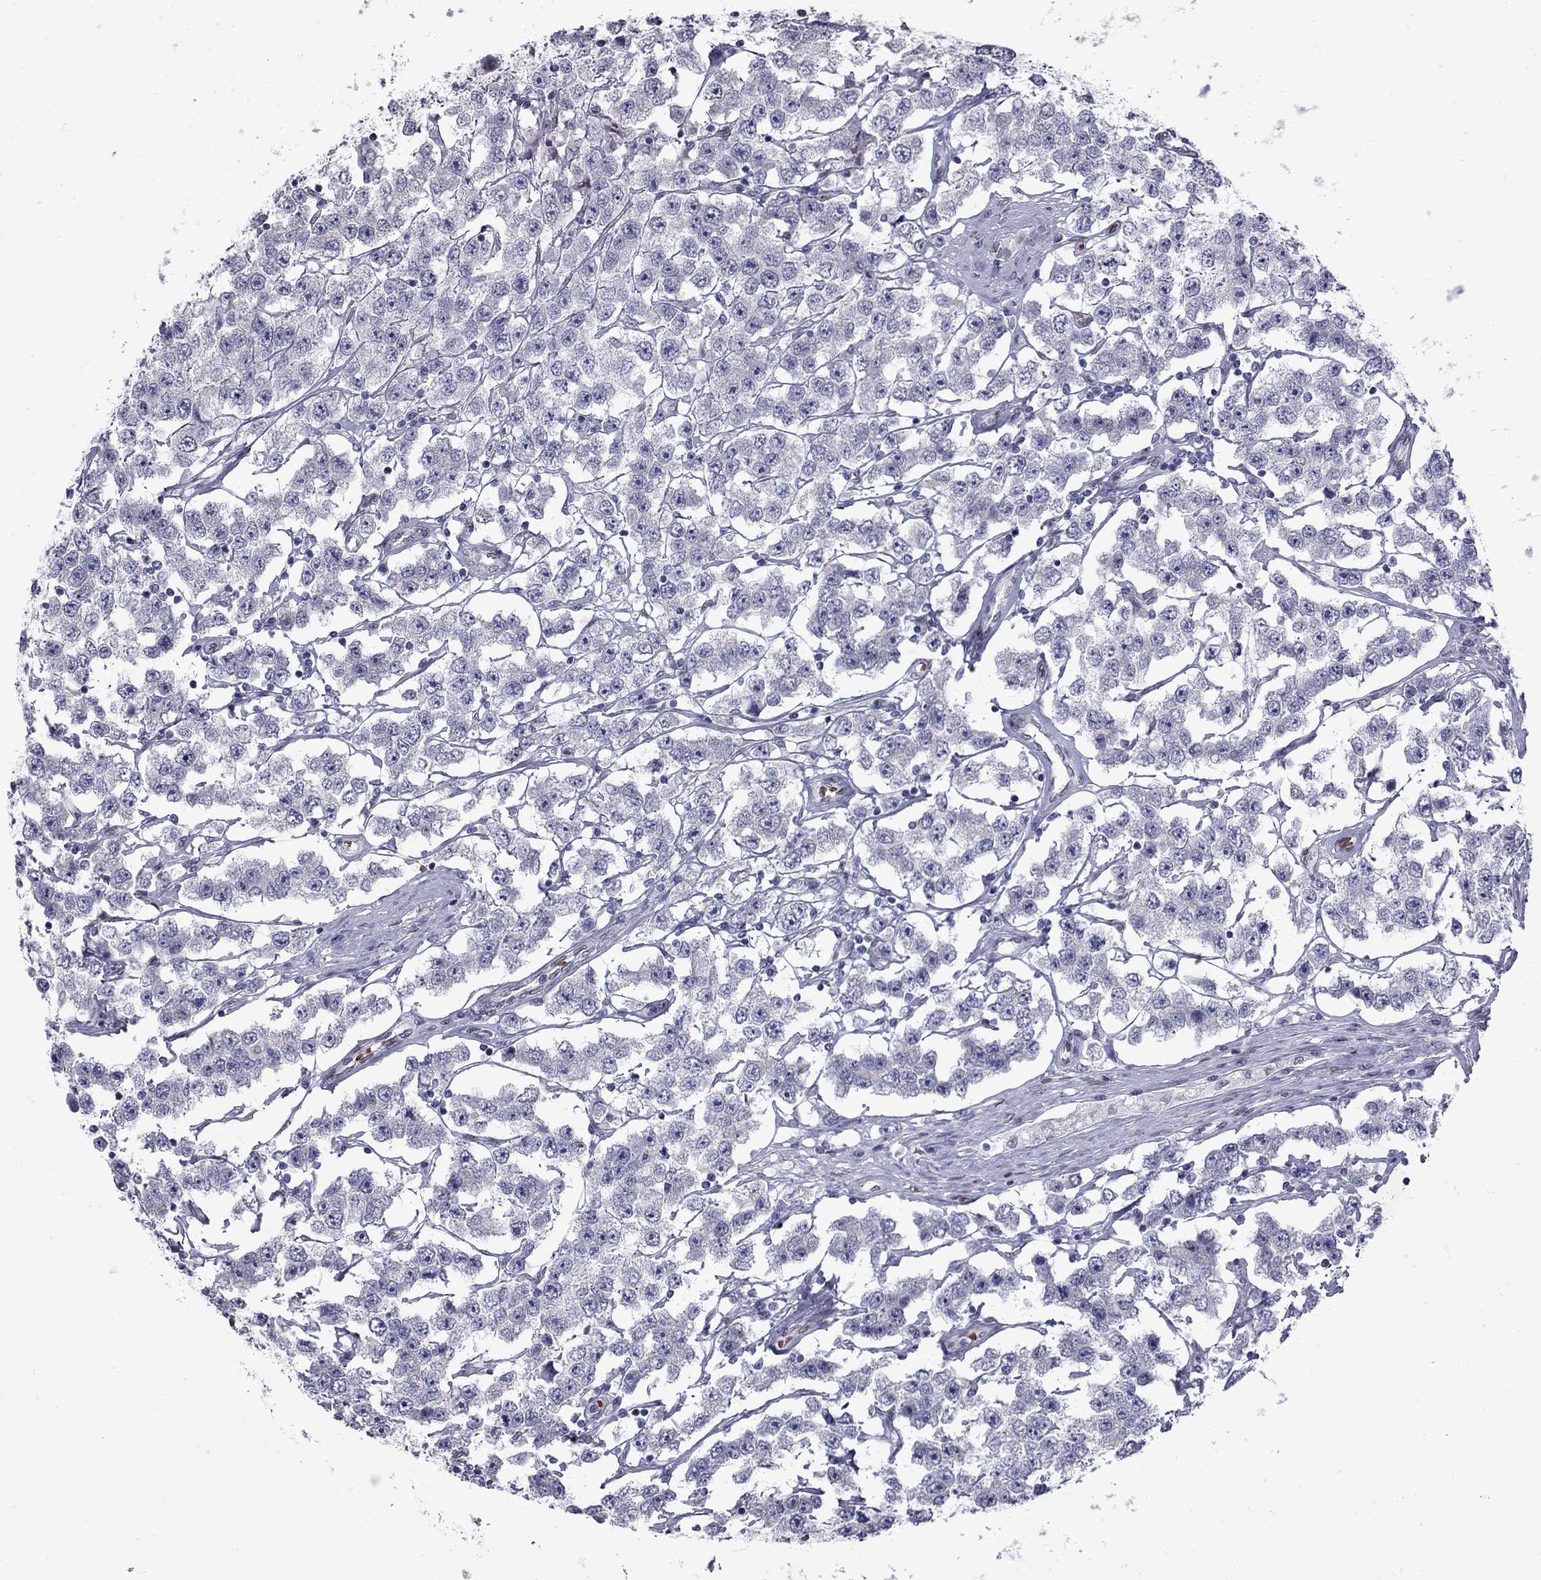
{"staining": {"intensity": "negative", "quantity": "none", "location": "none"}, "tissue": "testis cancer", "cell_type": "Tumor cells", "image_type": "cancer", "snomed": [{"axis": "morphology", "description": "Seminoma, NOS"}, {"axis": "topography", "description": "Testis"}], "caption": "A photomicrograph of seminoma (testis) stained for a protein reveals no brown staining in tumor cells.", "gene": "CLTCL1", "patient": {"sex": "male", "age": 52}}